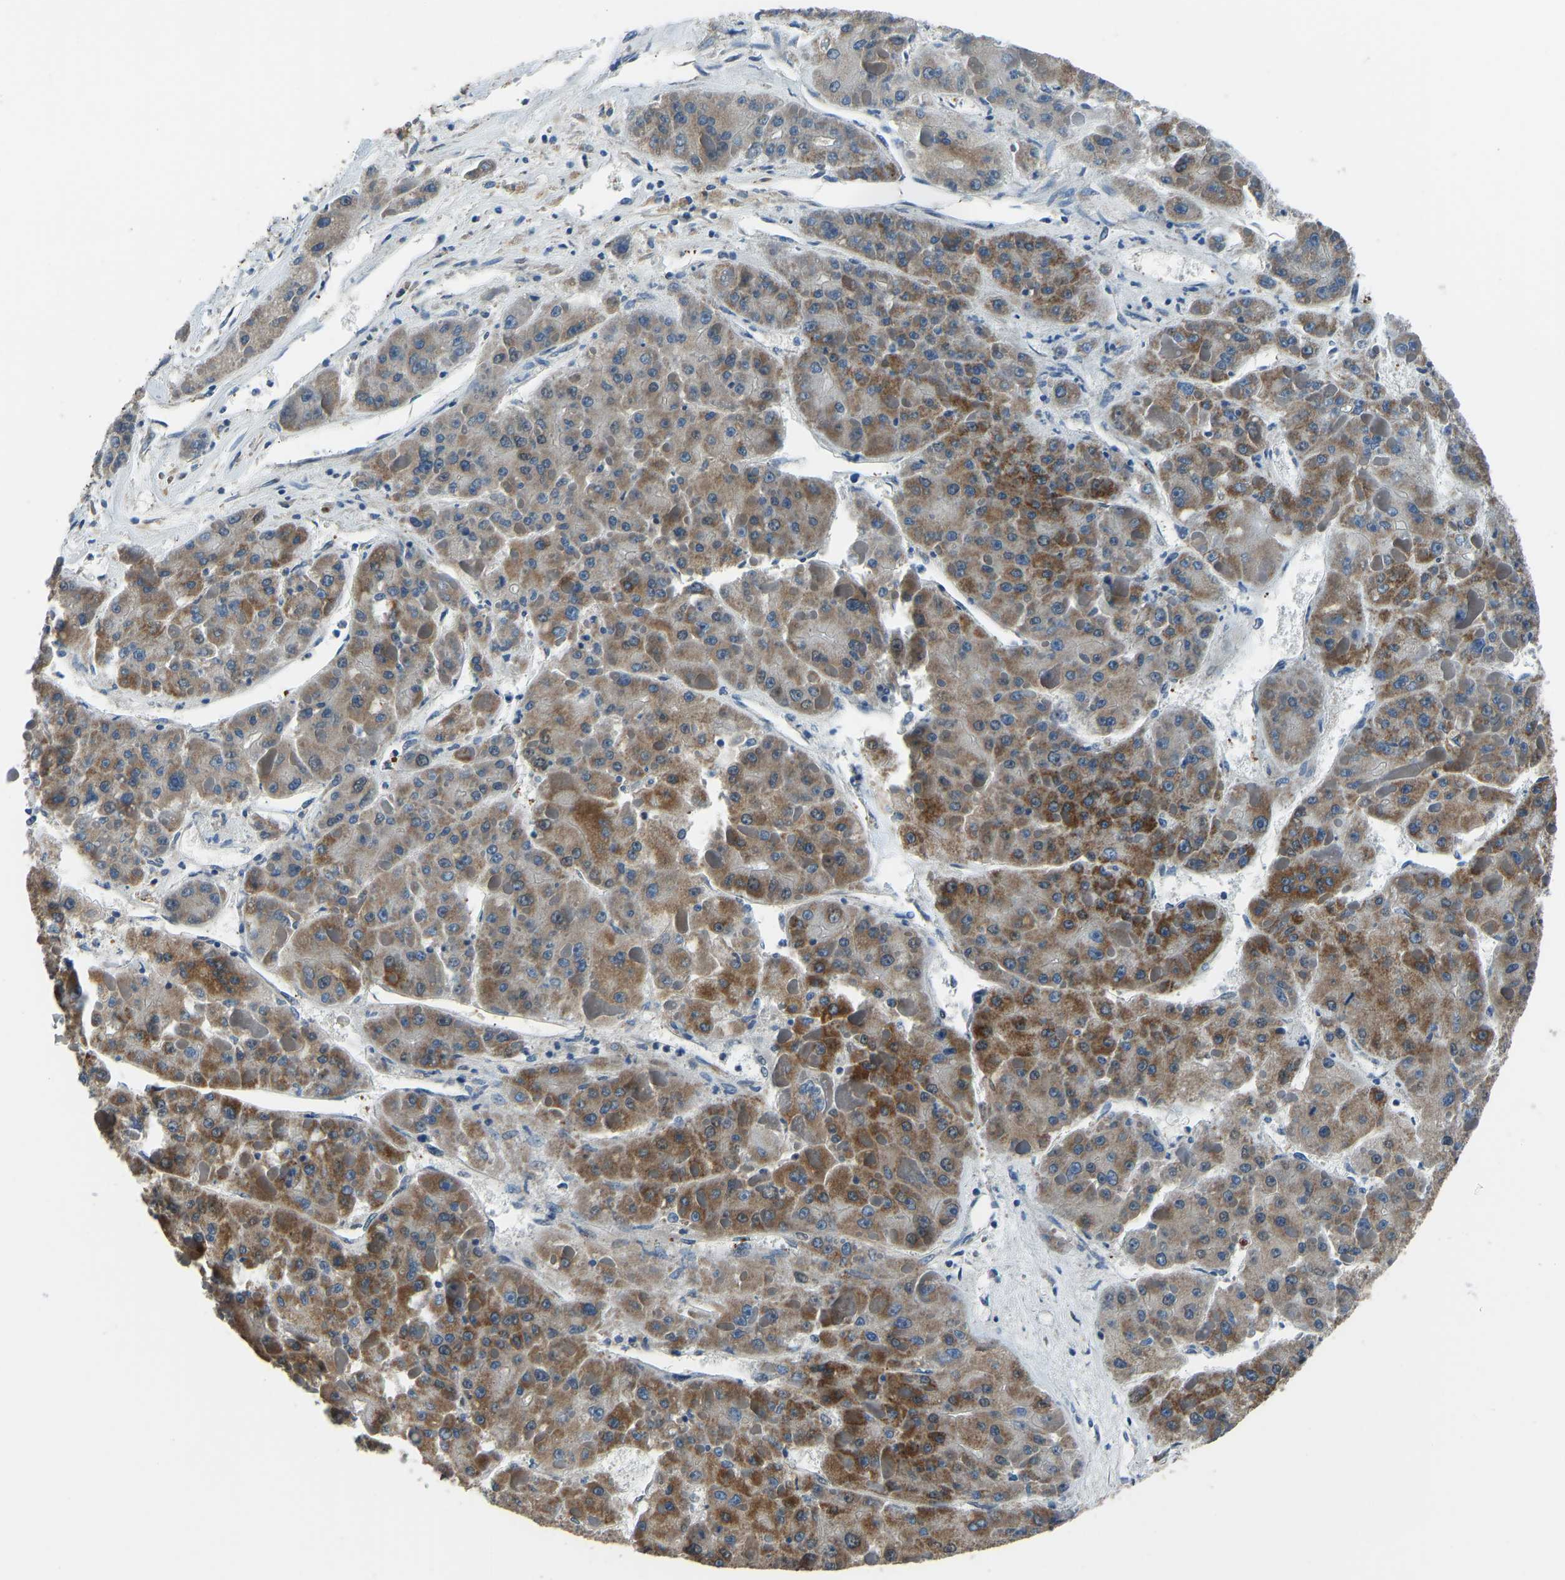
{"staining": {"intensity": "moderate", "quantity": ">75%", "location": "cytoplasmic/membranous"}, "tissue": "liver cancer", "cell_type": "Tumor cells", "image_type": "cancer", "snomed": [{"axis": "morphology", "description": "Carcinoma, Hepatocellular, NOS"}, {"axis": "topography", "description": "Liver"}], "caption": "Hepatocellular carcinoma (liver) stained with a protein marker exhibits moderate staining in tumor cells.", "gene": "FOS", "patient": {"sex": "female", "age": 73}}